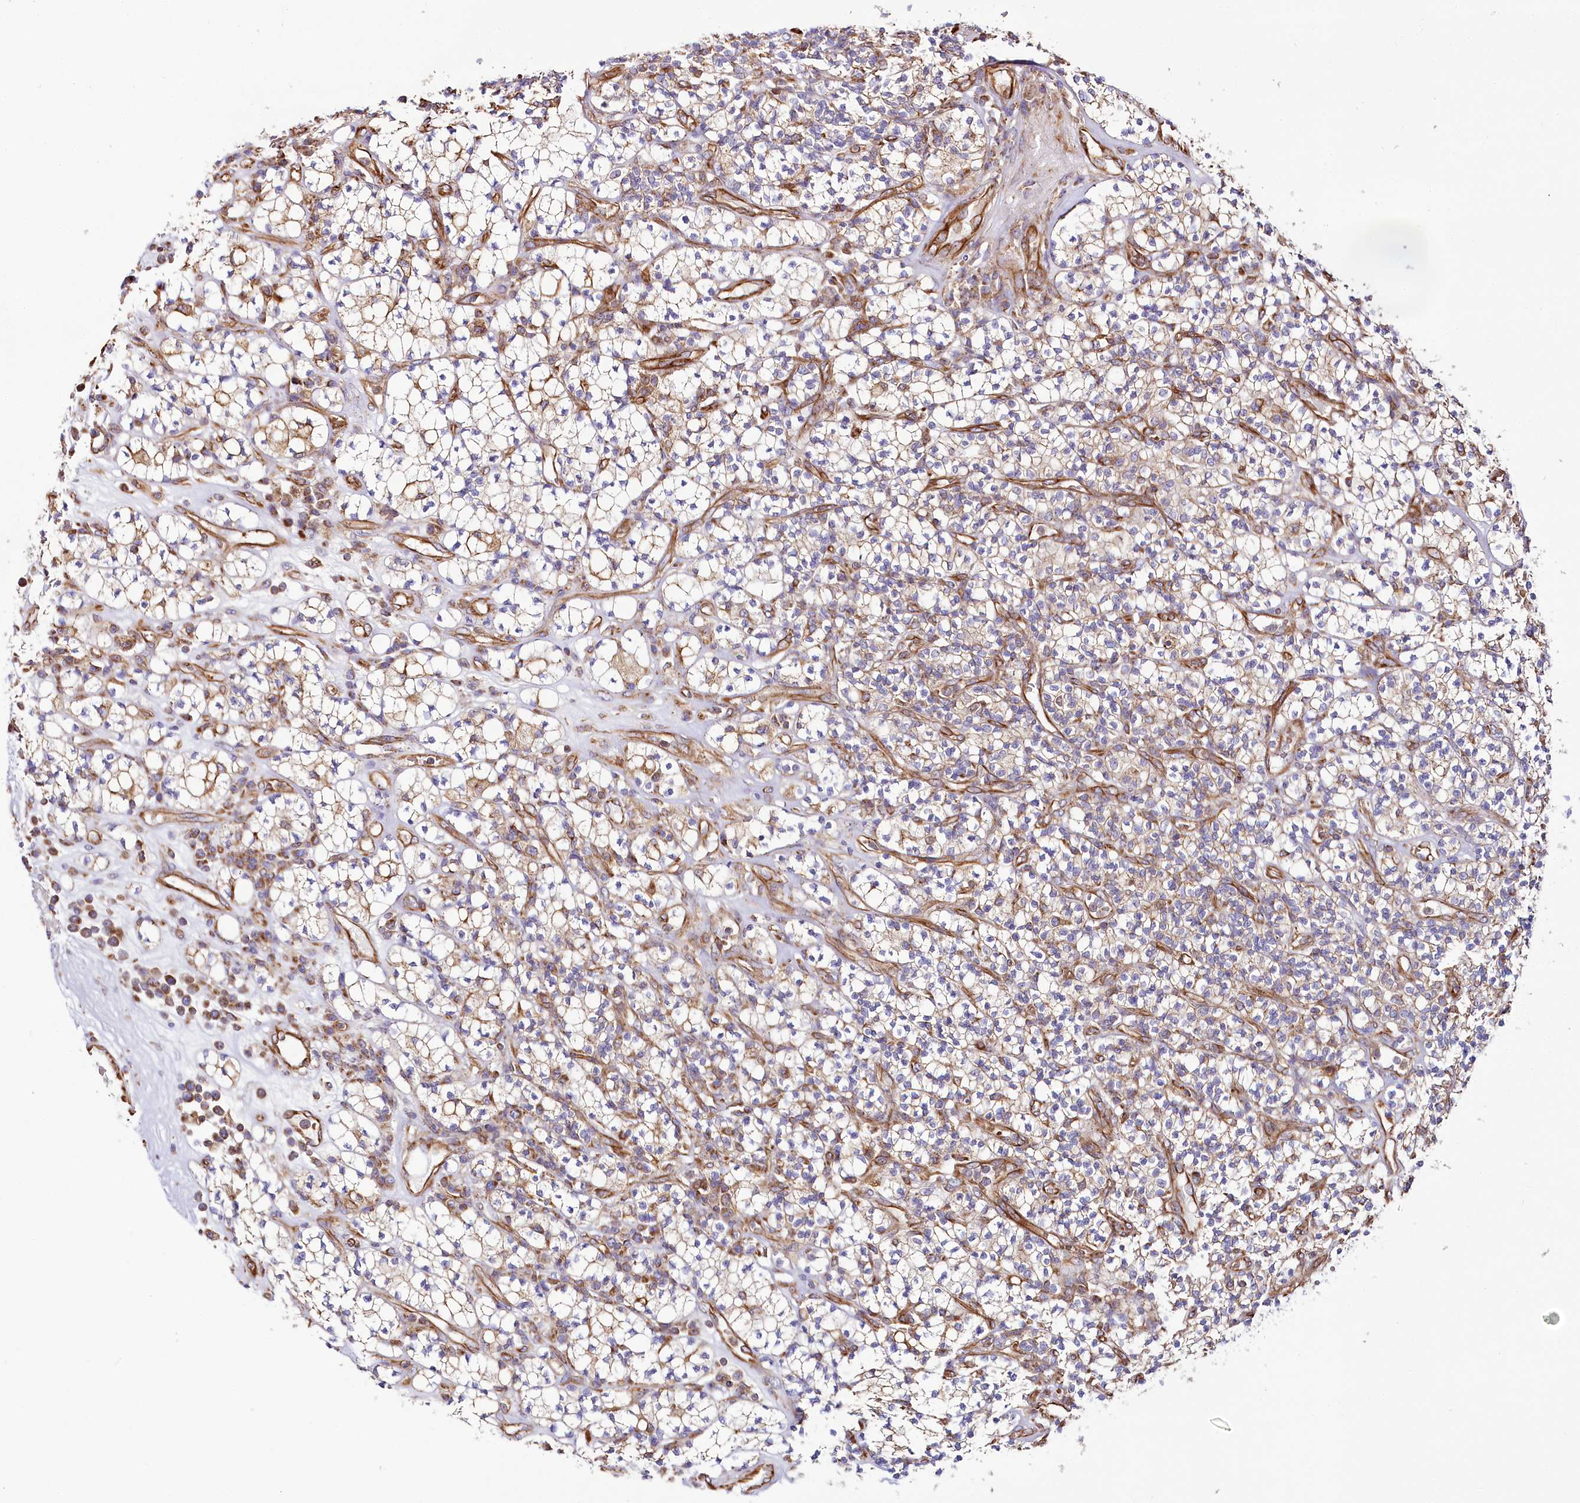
{"staining": {"intensity": "weak", "quantity": "25%-75%", "location": "cytoplasmic/membranous"}, "tissue": "renal cancer", "cell_type": "Tumor cells", "image_type": "cancer", "snomed": [{"axis": "morphology", "description": "Adenocarcinoma, NOS"}, {"axis": "topography", "description": "Kidney"}], "caption": "An immunohistochemistry (IHC) photomicrograph of tumor tissue is shown. Protein staining in brown shows weak cytoplasmic/membranous positivity in renal adenocarcinoma within tumor cells.", "gene": "THUMPD3", "patient": {"sex": "male", "age": 77}}